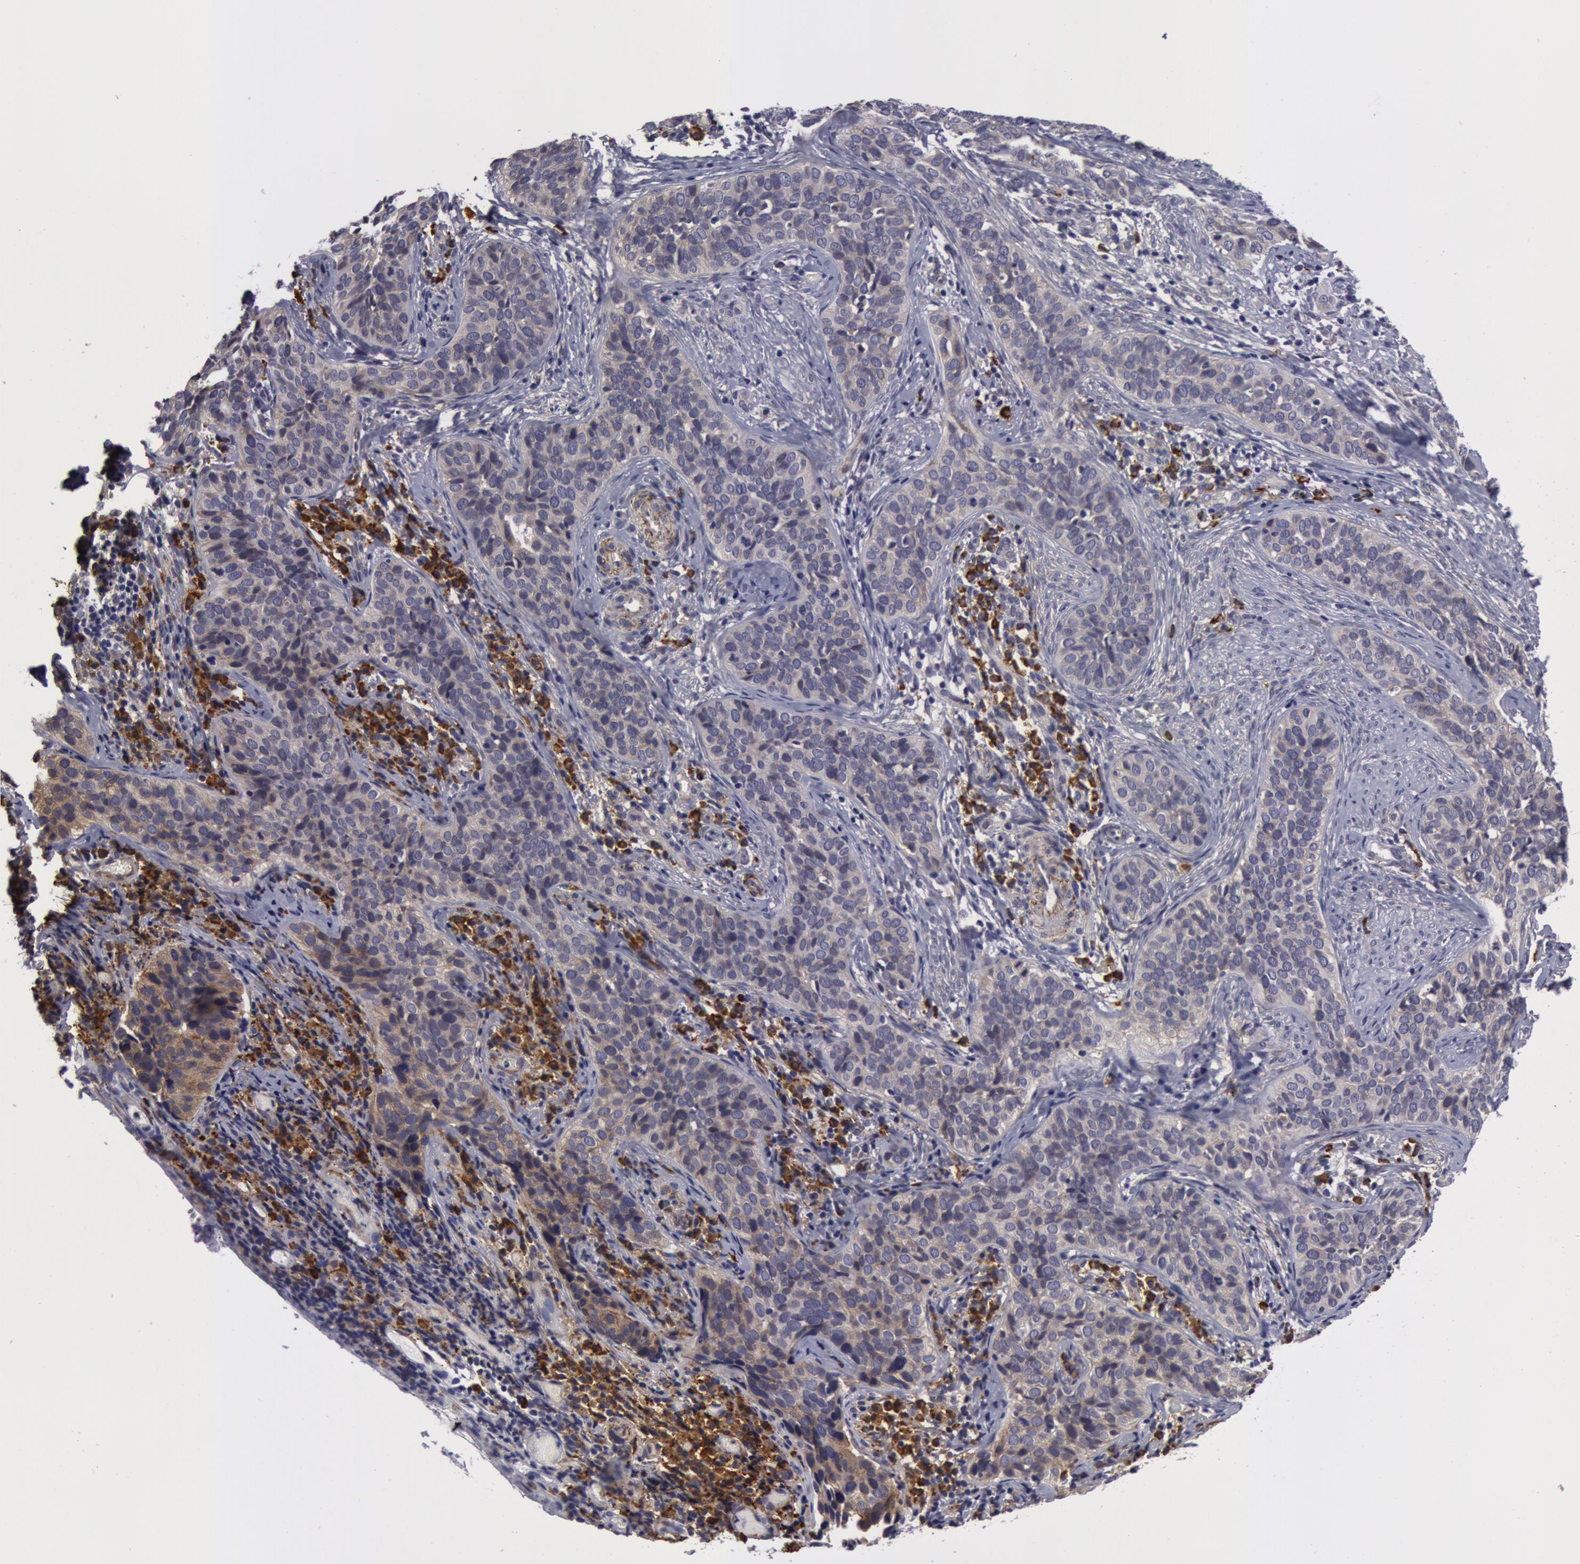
{"staining": {"intensity": "negative", "quantity": "none", "location": "none"}, "tissue": "cervical cancer", "cell_type": "Tumor cells", "image_type": "cancer", "snomed": [{"axis": "morphology", "description": "Squamous cell carcinoma, NOS"}, {"axis": "topography", "description": "Cervix"}], "caption": "An image of cervical cancer stained for a protein reveals no brown staining in tumor cells.", "gene": "IL23A", "patient": {"sex": "female", "age": 31}}